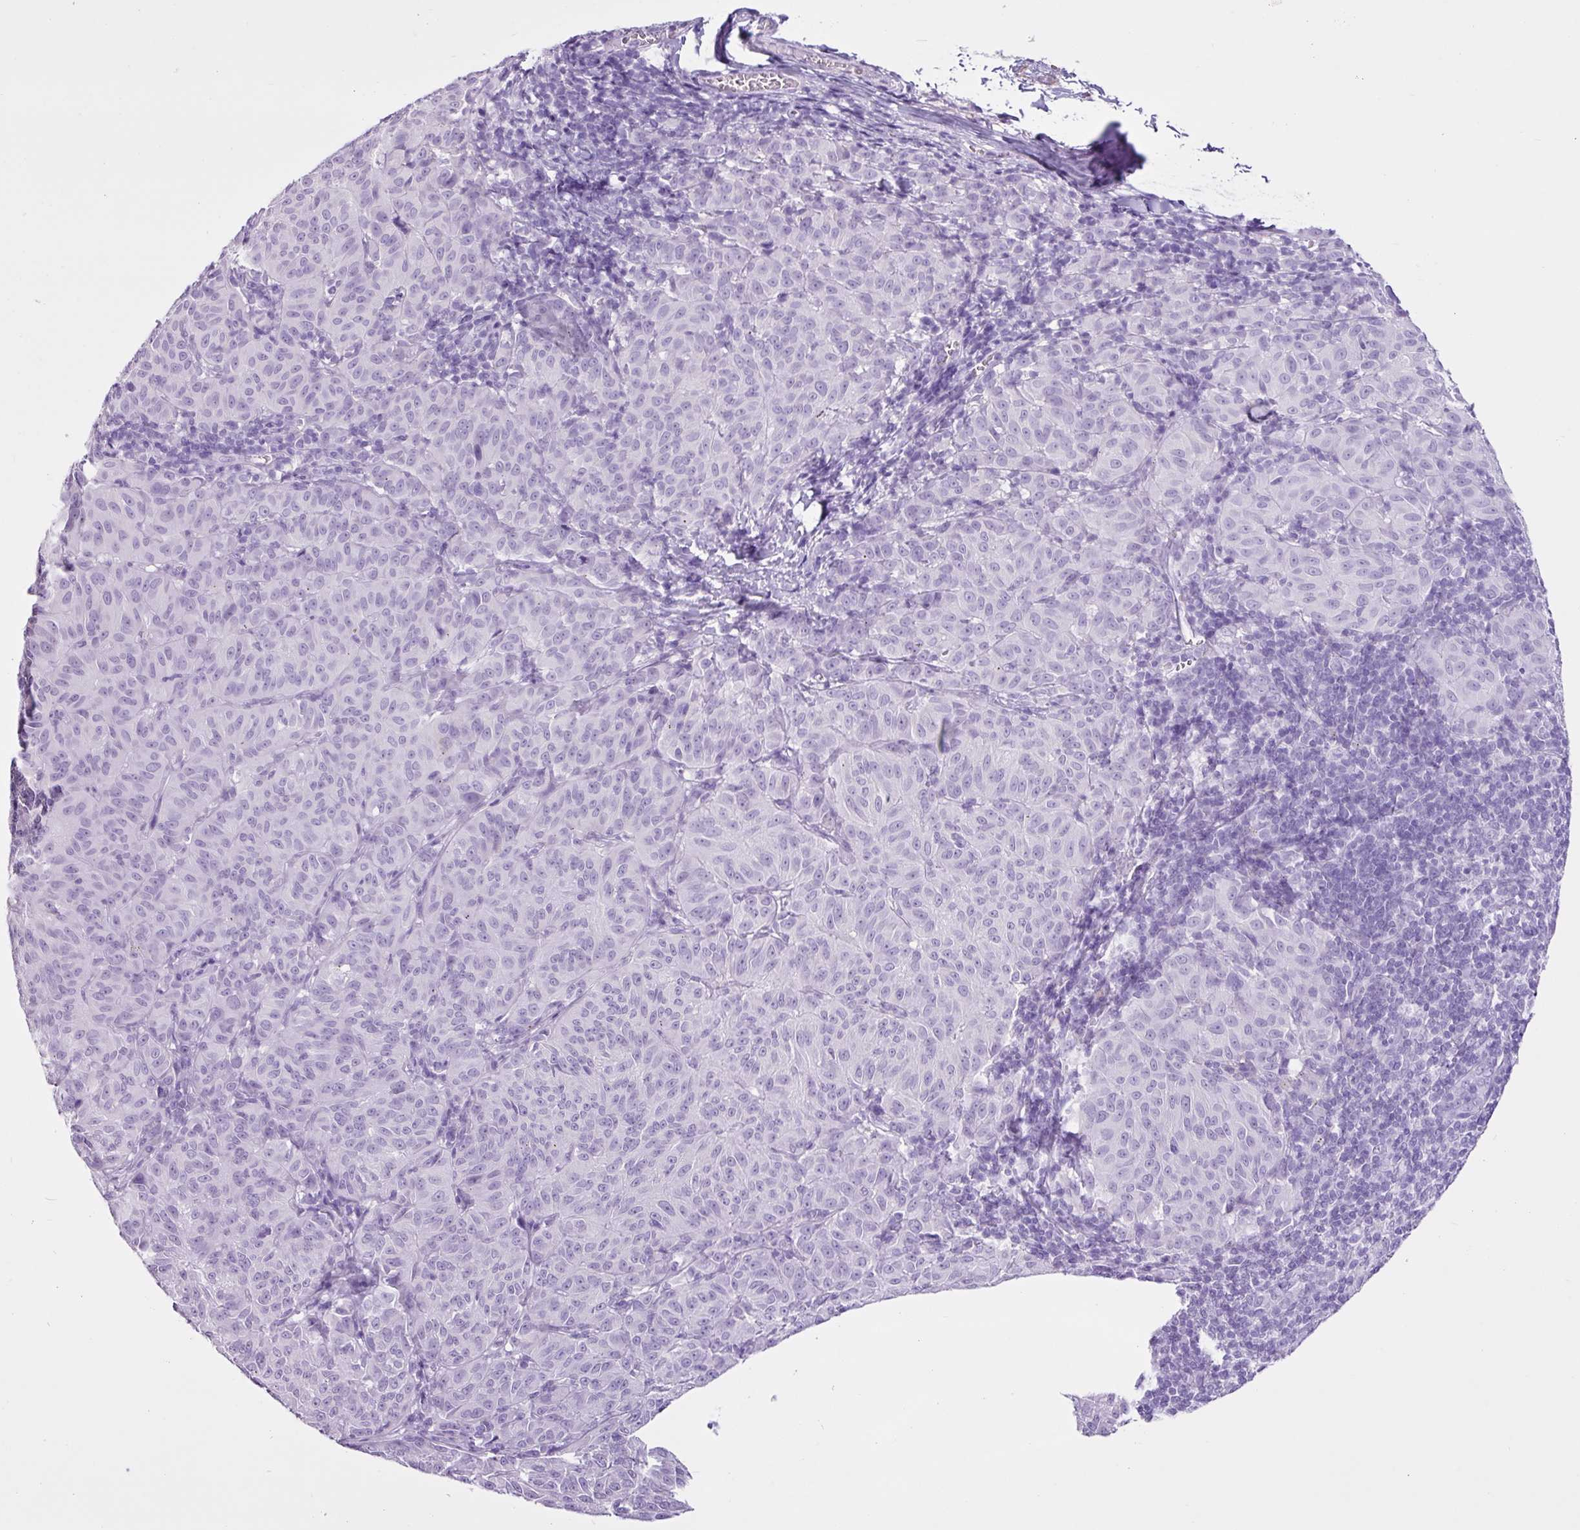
{"staining": {"intensity": "negative", "quantity": "none", "location": "none"}, "tissue": "melanoma", "cell_type": "Tumor cells", "image_type": "cancer", "snomed": [{"axis": "morphology", "description": "Malignant melanoma, NOS"}, {"axis": "topography", "description": "Skin"}], "caption": "An IHC histopathology image of malignant melanoma is shown. There is no staining in tumor cells of malignant melanoma.", "gene": "PGR", "patient": {"sex": "female", "age": 72}}